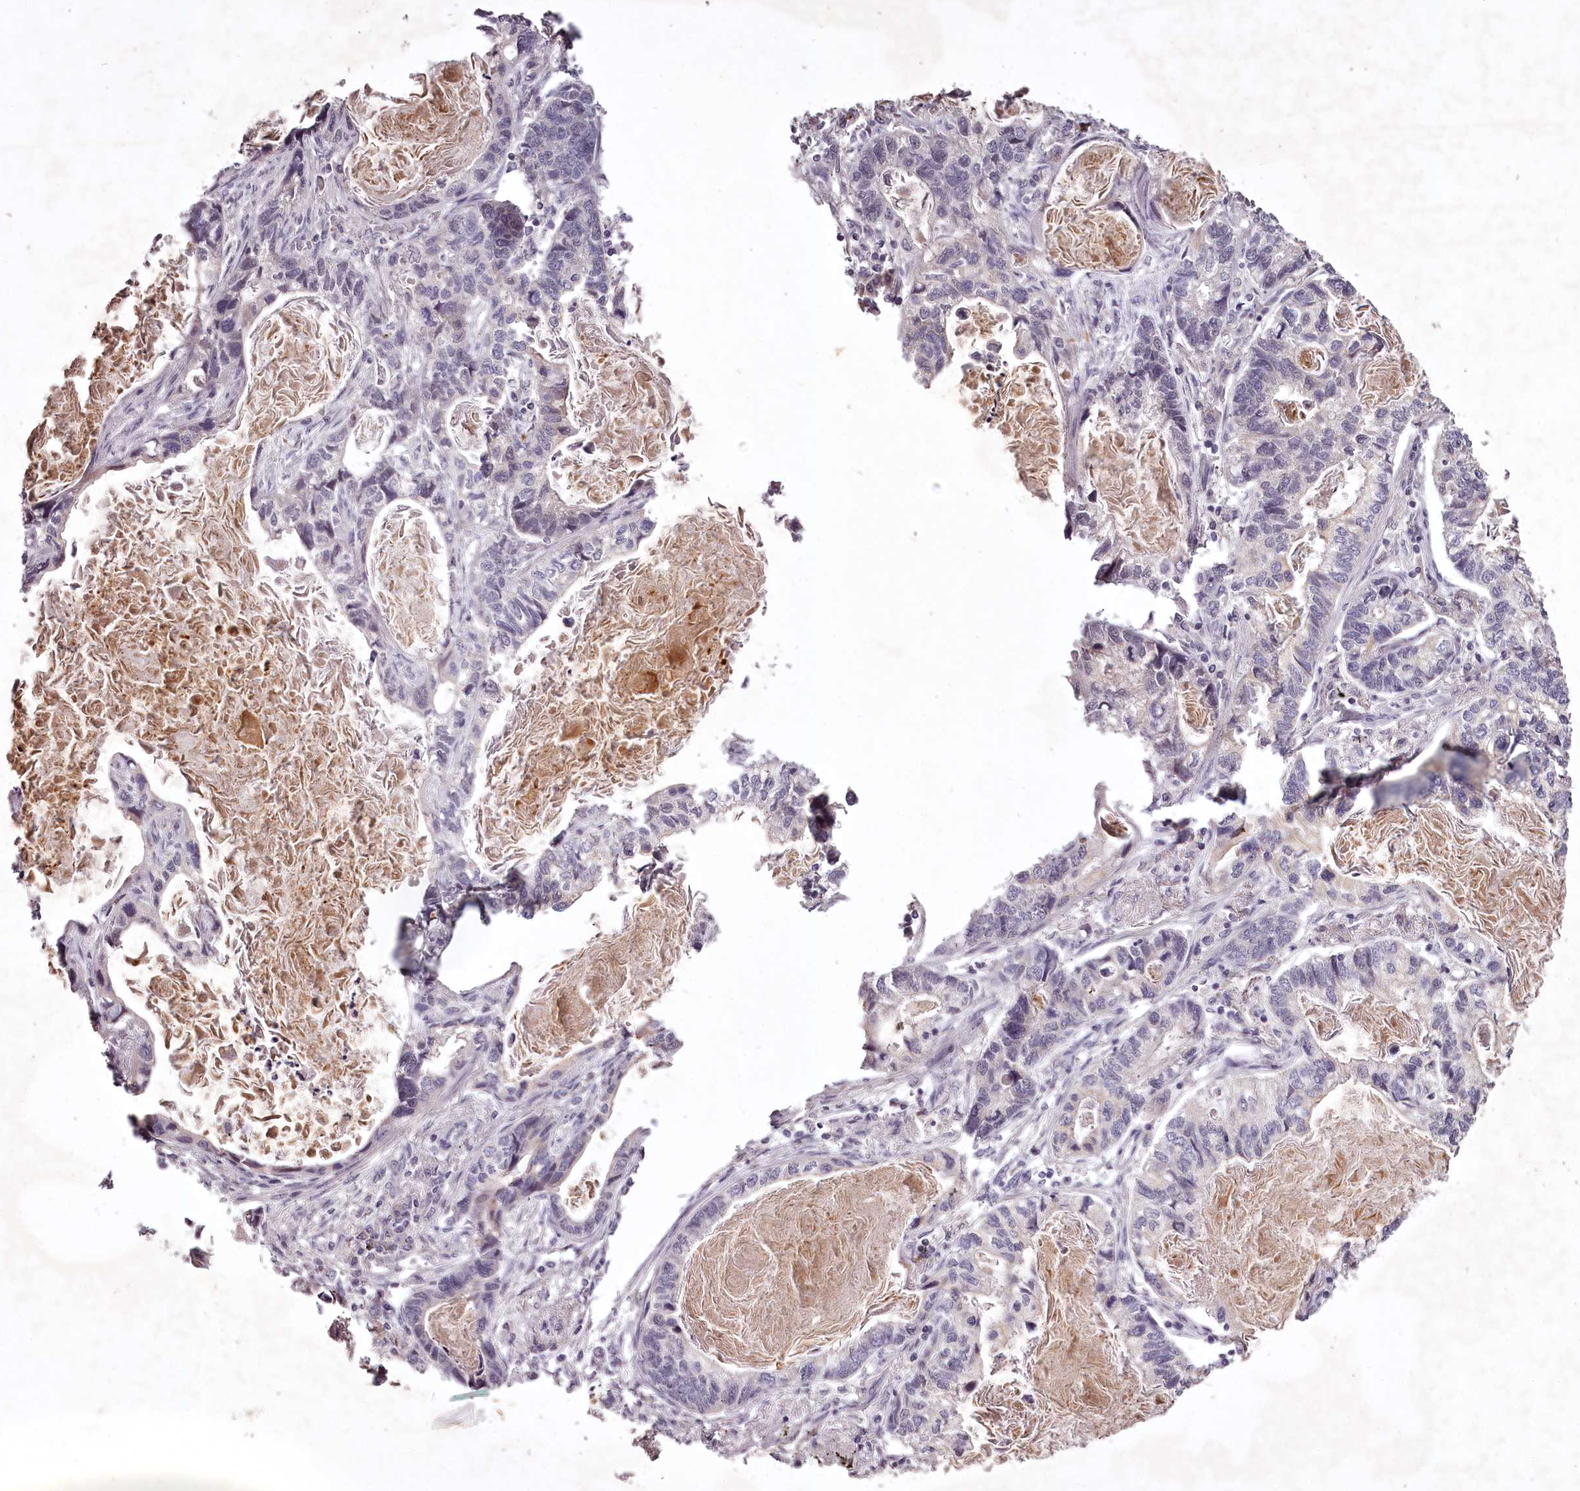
{"staining": {"intensity": "negative", "quantity": "none", "location": "none"}, "tissue": "lung cancer", "cell_type": "Tumor cells", "image_type": "cancer", "snomed": [{"axis": "morphology", "description": "Adenocarcinoma, NOS"}, {"axis": "topography", "description": "Lung"}], "caption": "DAB (3,3'-diaminobenzidine) immunohistochemical staining of lung adenocarcinoma displays no significant expression in tumor cells.", "gene": "RBMXL2", "patient": {"sex": "male", "age": 67}}